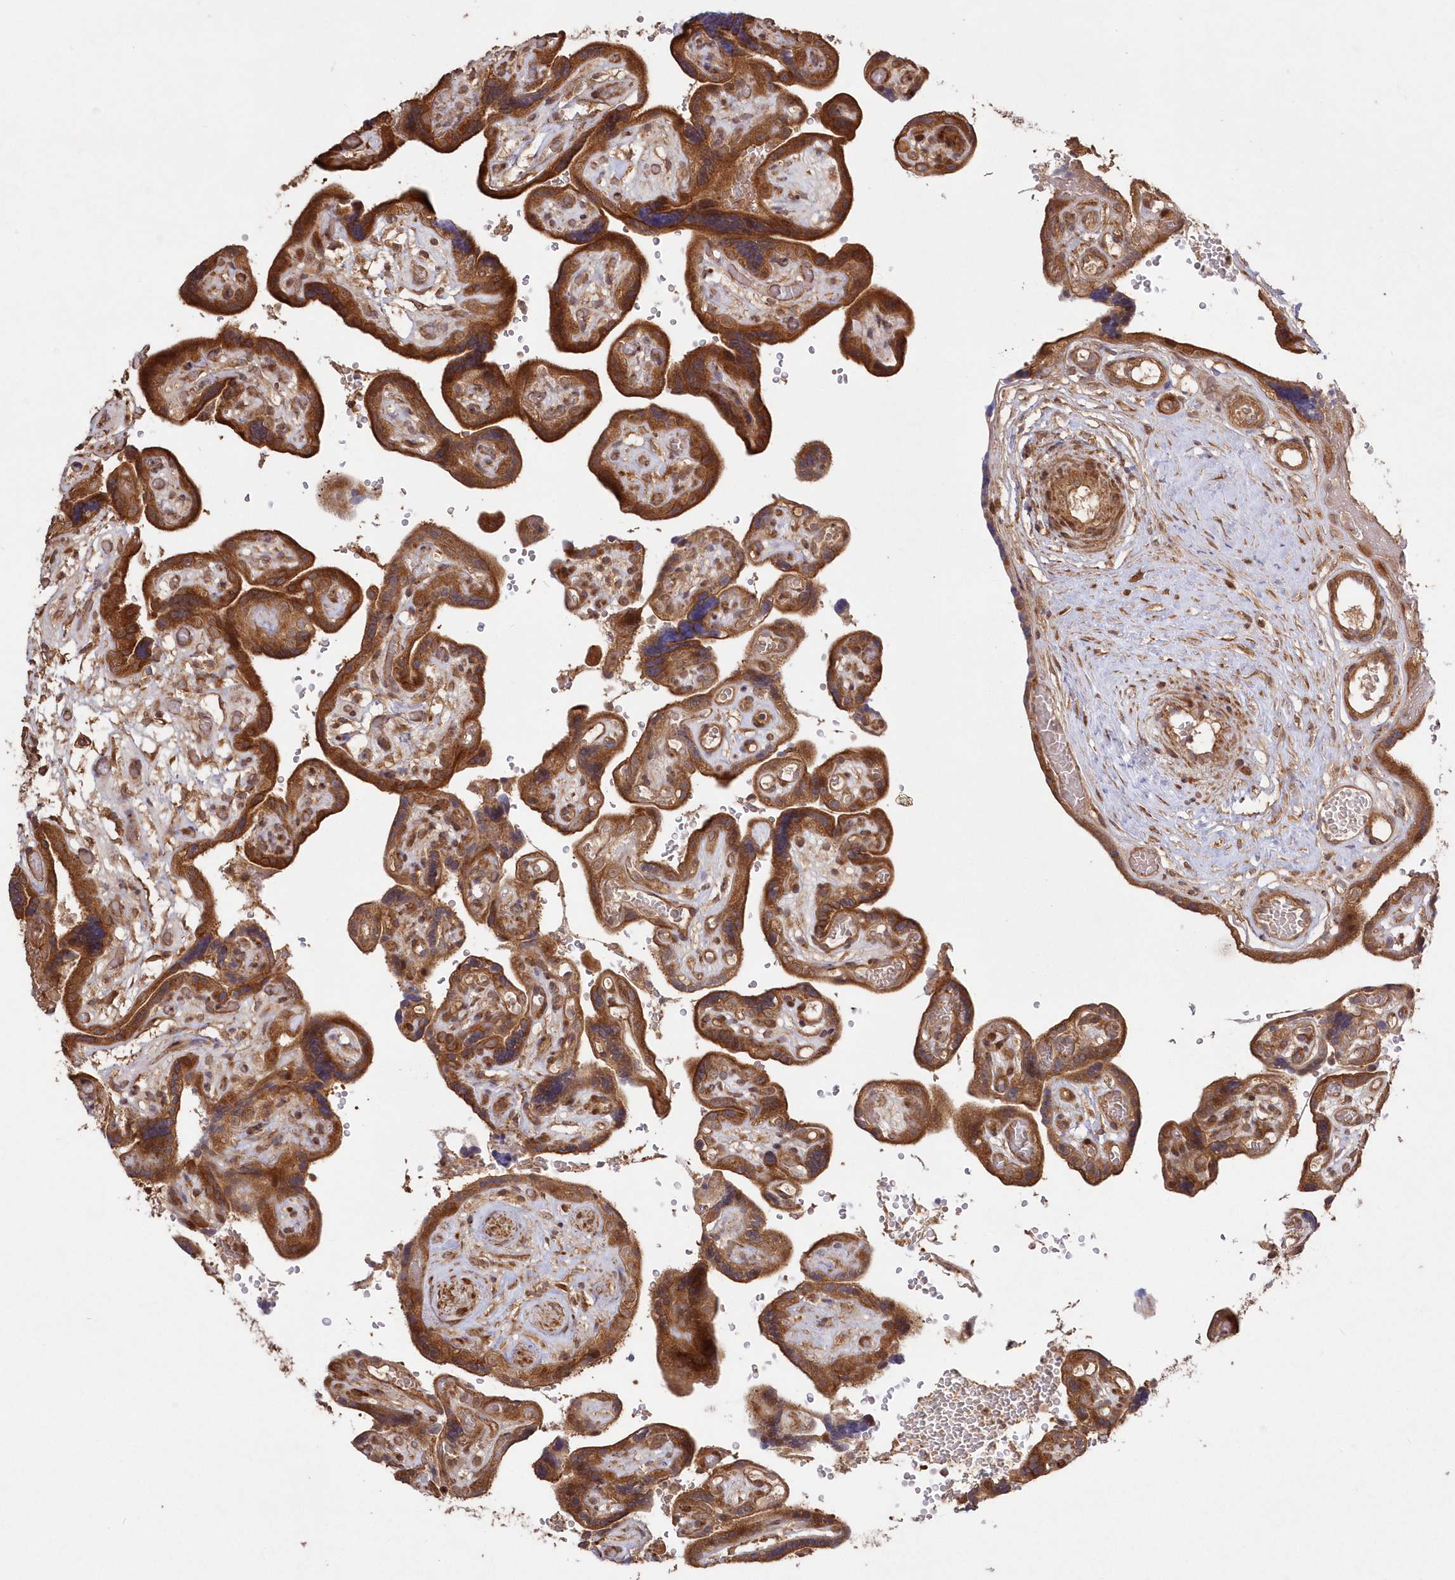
{"staining": {"intensity": "moderate", "quantity": ">75%", "location": "cytoplasmic/membranous,nuclear"}, "tissue": "placenta", "cell_type": "Decidual cells", "image_type": "normal", "snomed": [{"axis": "morphology", "description": "Normal tissue, NOS"}, {"axis": "topography", "description": "Placenta"}], "caption": "Normal placenta was stained to show a protein in brown. There is medium levels of moderate cytoplasmic/membranous,nuclear positivity in about >75% of decidual cells. The staining was performed using DAB (3,3'-diaminobenzidine), with brown indicating positive protein expression. Nuclei are stained blue with hematoxylin.", "gene": "TBCA", "patient": {"sex": "female", "age": 30}}